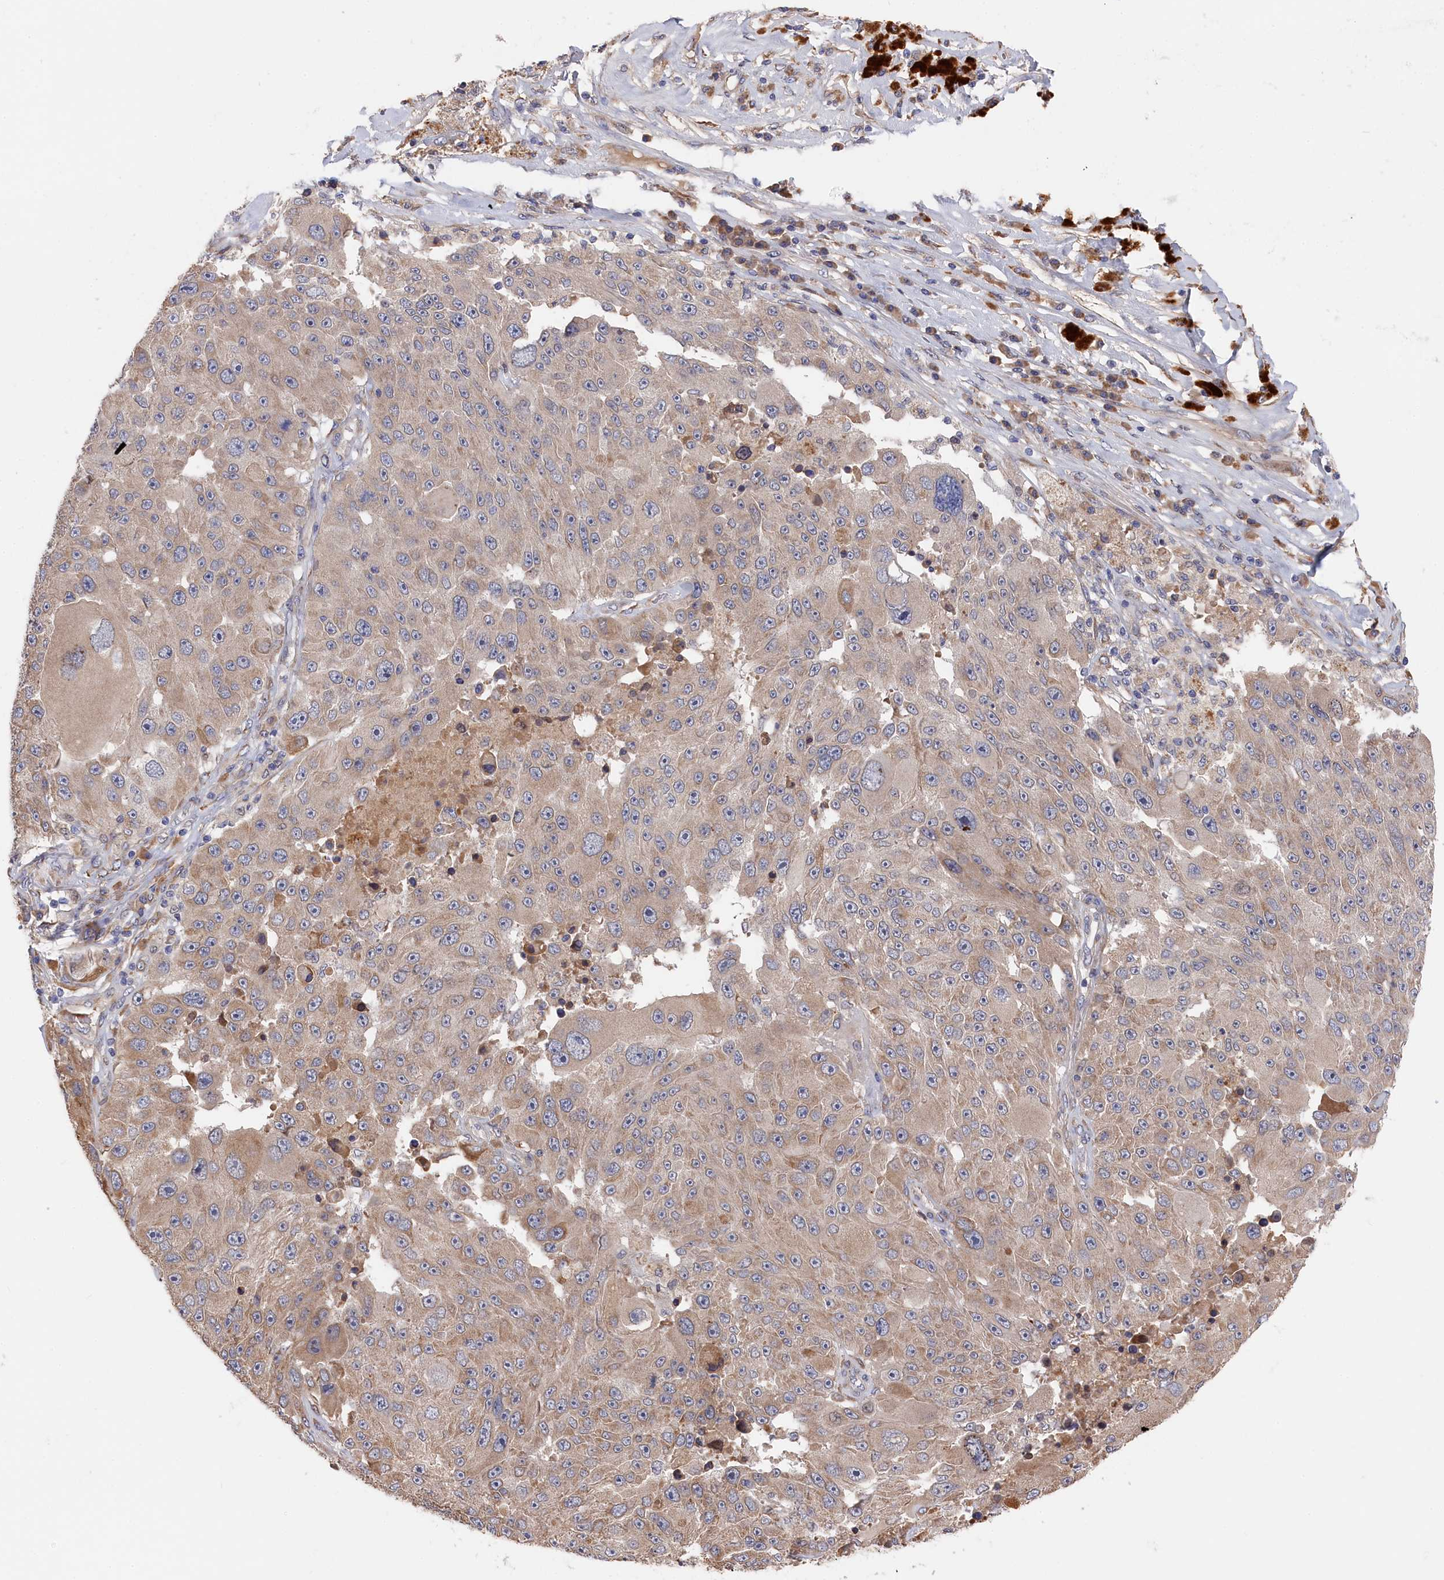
{"staining": {"intensity": "weak", "quantity": "25%-75%", "location": "cytoplasmic/membranous"}, "tissue": "melanoma", "cell_type": "Tumor cells", "image_type": "cancer", "snomed": [{"axis": "morphology", "description": "Malignant melanoma, Metastatic site"}, {"axis": "topography", "description": "Lymph node"}], "caption": "A micrograph of melanoma stained for a protein shows weak cytoplasmic/membranous brown staining in tumor cells.", "gene": "CYB5D2", "patient": {"sex": "male", "age": 62}}